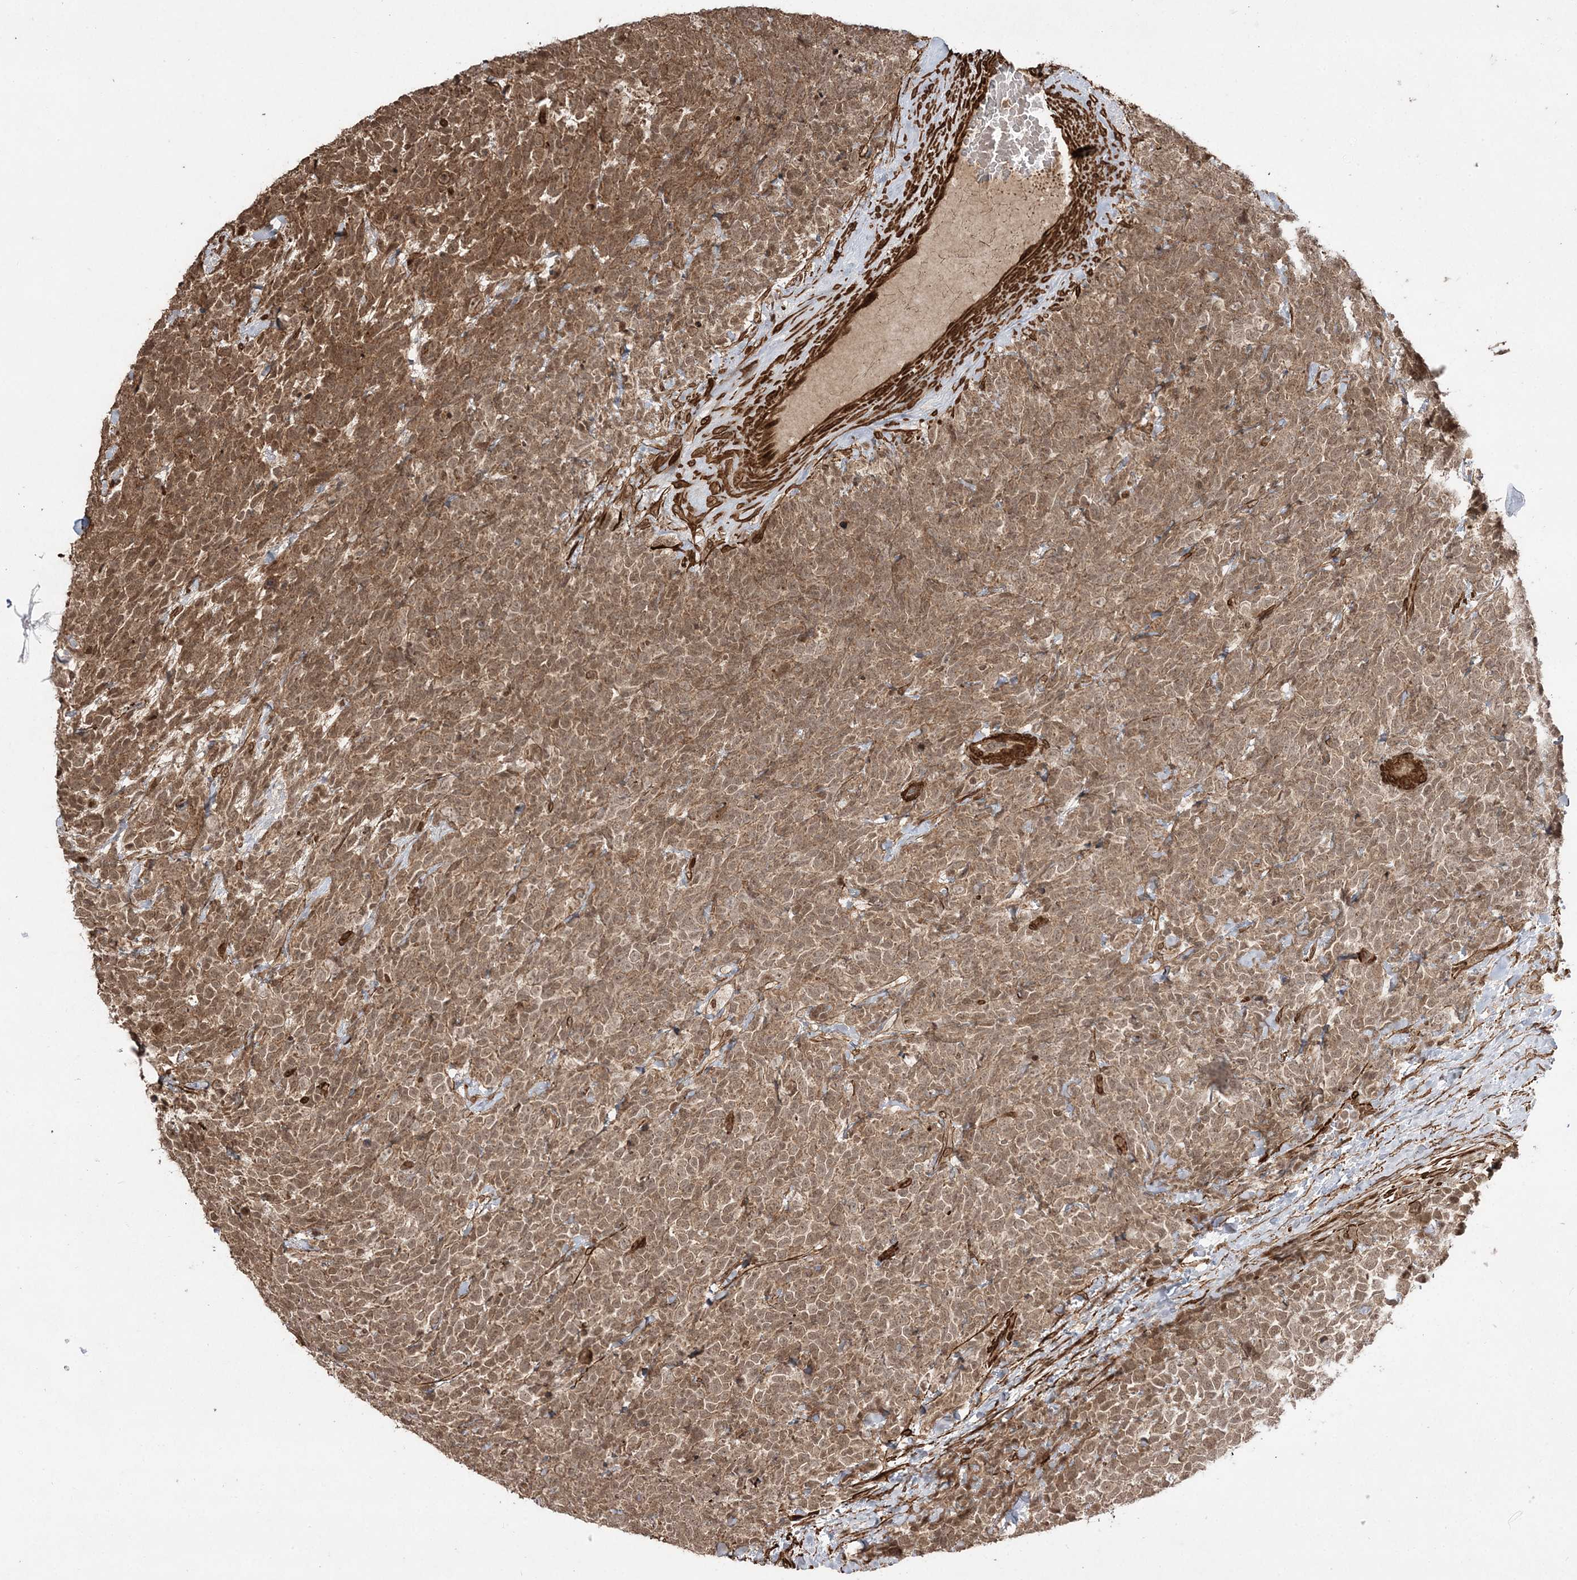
{"staining": {"intensity": "moderate", "quantity": ">75%", "location": "cytoplasmic/membranous,nuclear"}, "tissue": "urothelial cancer", "cell_type": "Tumor cells", "image_type": "cancer", "snomed": [{"axis": "morphology", "description": "Urothelial carcinoma, High grade"}, {"axis": "topography", "description": "Urinary bladder"}], "caption": "The photomicrograph reveals a brown stain indicating the presence of a protein in the cytoplasmic/membranous and nuclear of tumor cells in high-grade urothelial carcinoma. The protein is stained brown, and the nuclei are stained in blue (DAB IHC with brightfield microscopy, high magnification).", "gene": "ETAA1", "patient": {"sex": "female", "age": 82}}